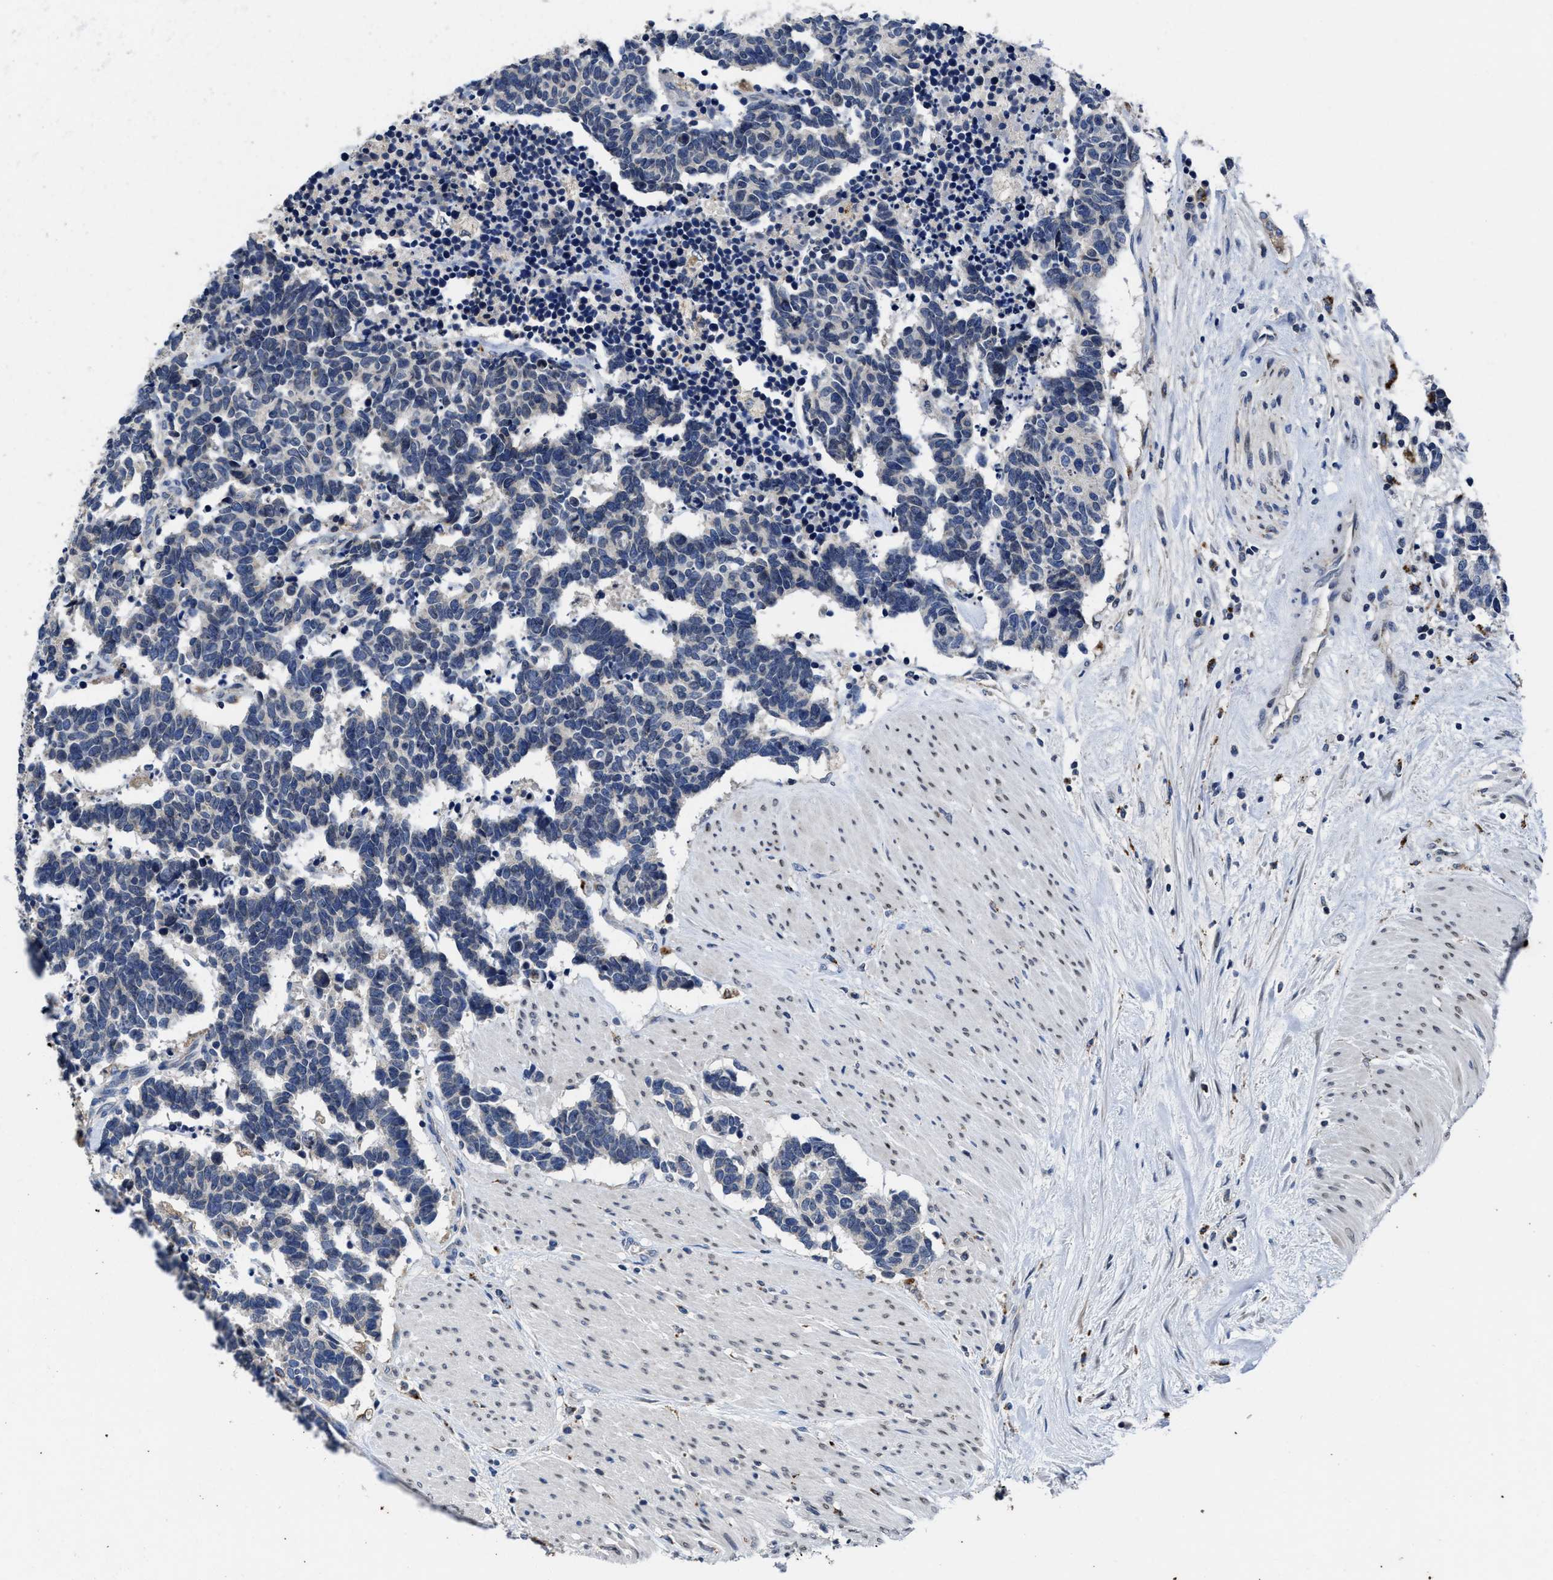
{"staining": {"intensity": "negative", "quantity": "none", "location": "none"}, "tissue": "carcinoid", "cell_type": "Tumor cells", "image_type": "cancer", "snomed": [{"axis": "morphology", "description": "Carcinoma, NOS"}, {"axis": "morphology", "description": "Carcinoid, malignant, NOS"}, {"axis": "topography", "description": "Urinary bladder"}], "caption": "Immunohistochemical staining of carcinoid demonstrates no significant staining in tumor cells.", "gene": "CACNA1D", "patient": {"sex": "male", "age": 57}}